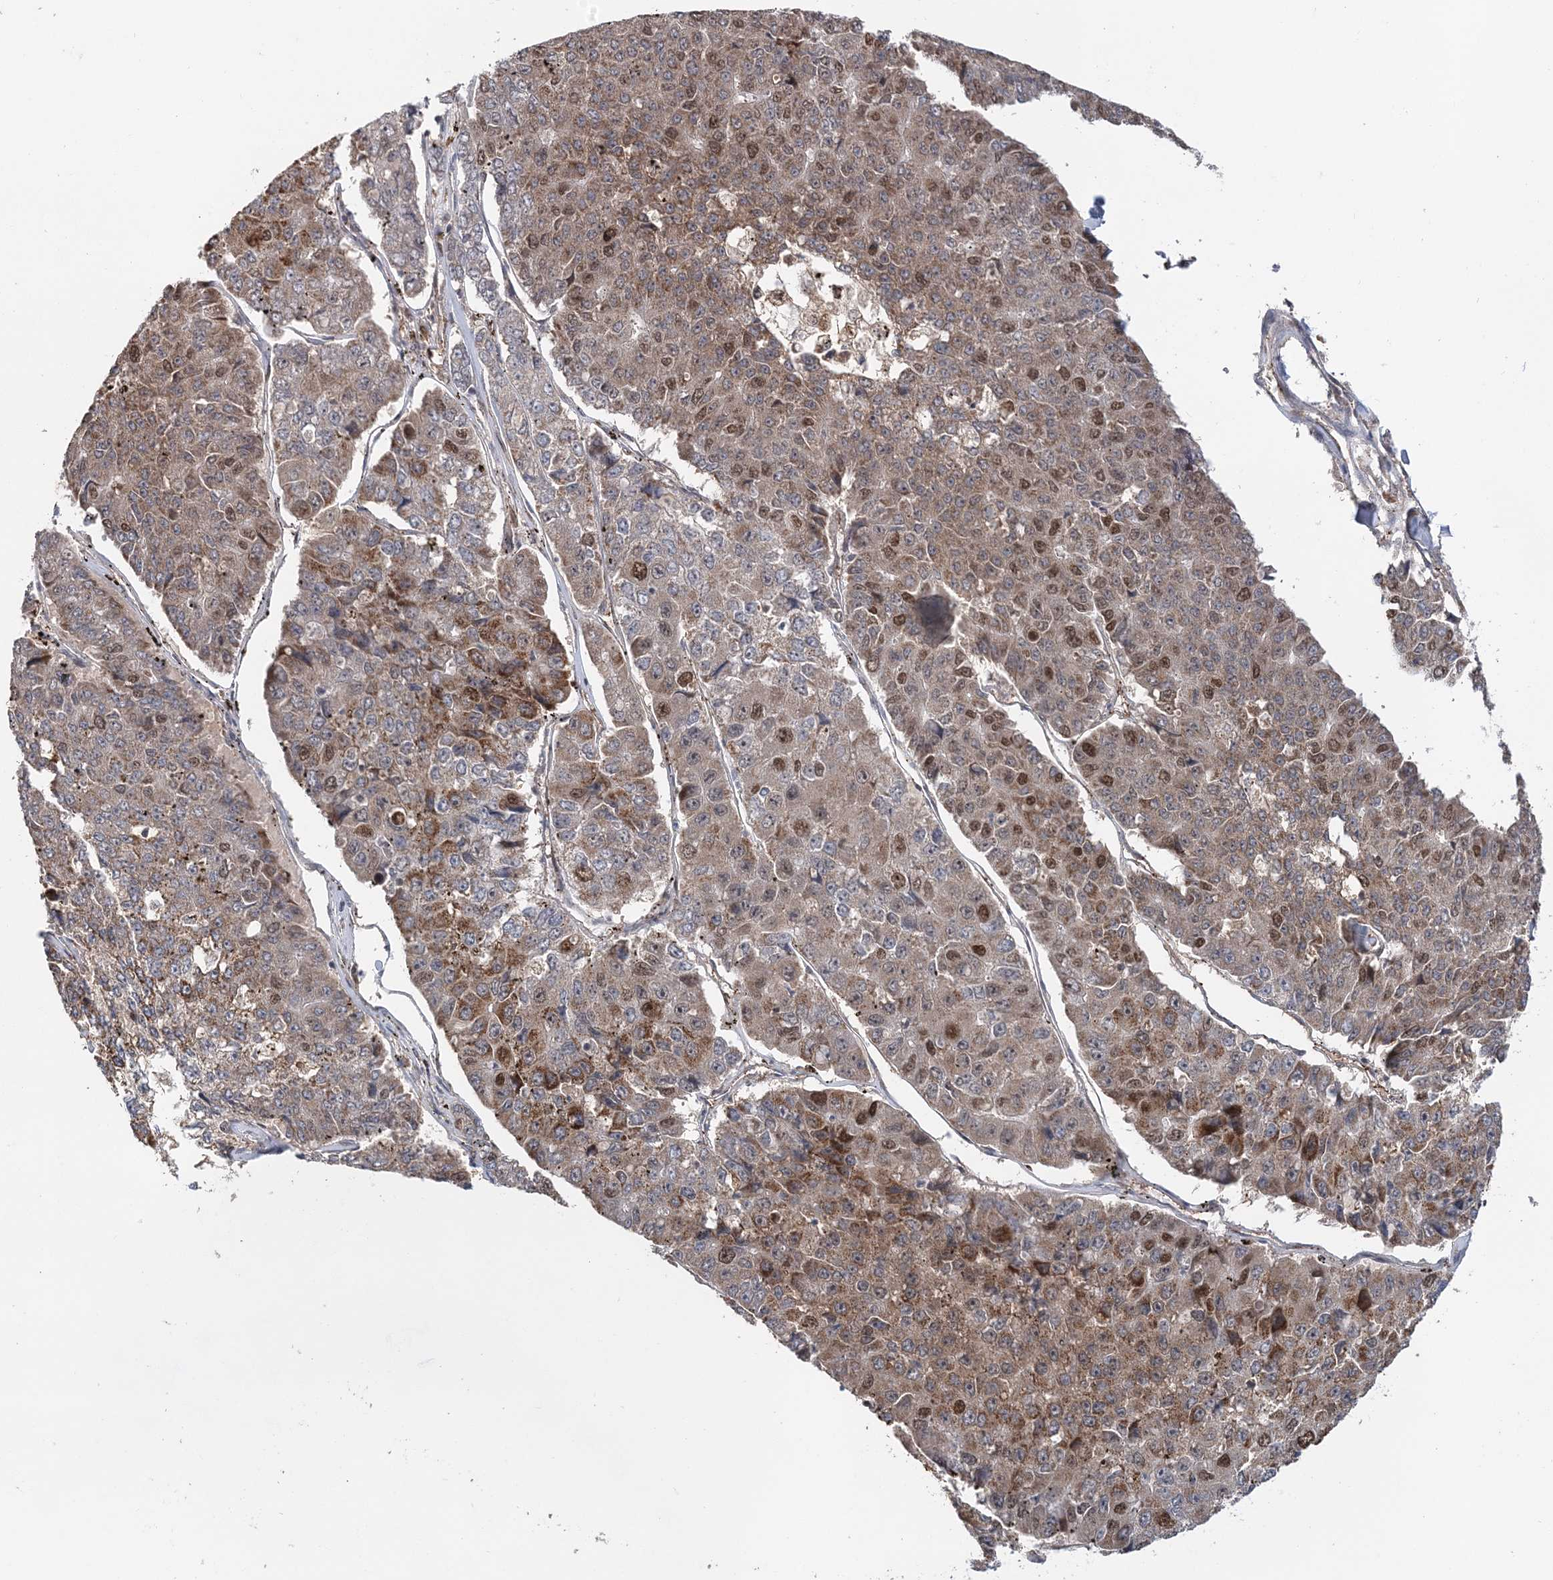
{"staining": {"intensity": "moderate", "quantity": ">75%", "location": "cytoplasmic/membranous,nuclear"}, "tissue": "pancreatic cancer", "cell_type": "Tumor cells", "image_type": "cancer", "snomed": [{"axis": "morphology", "description": "Adenocarcinoma, NOS"}, {"axis": "topography", "description": "Pancreas"}], "caption": "A histopathology image showing moderate cytoplasmic/membranous and nuclear expression in about >75% of tumor cells in adenocarcinoma (pancreatic), as visualized by brown immunohistochemical staining.", "gene": "KIF4A", "patient": {"sex": "male", "age": 50}}